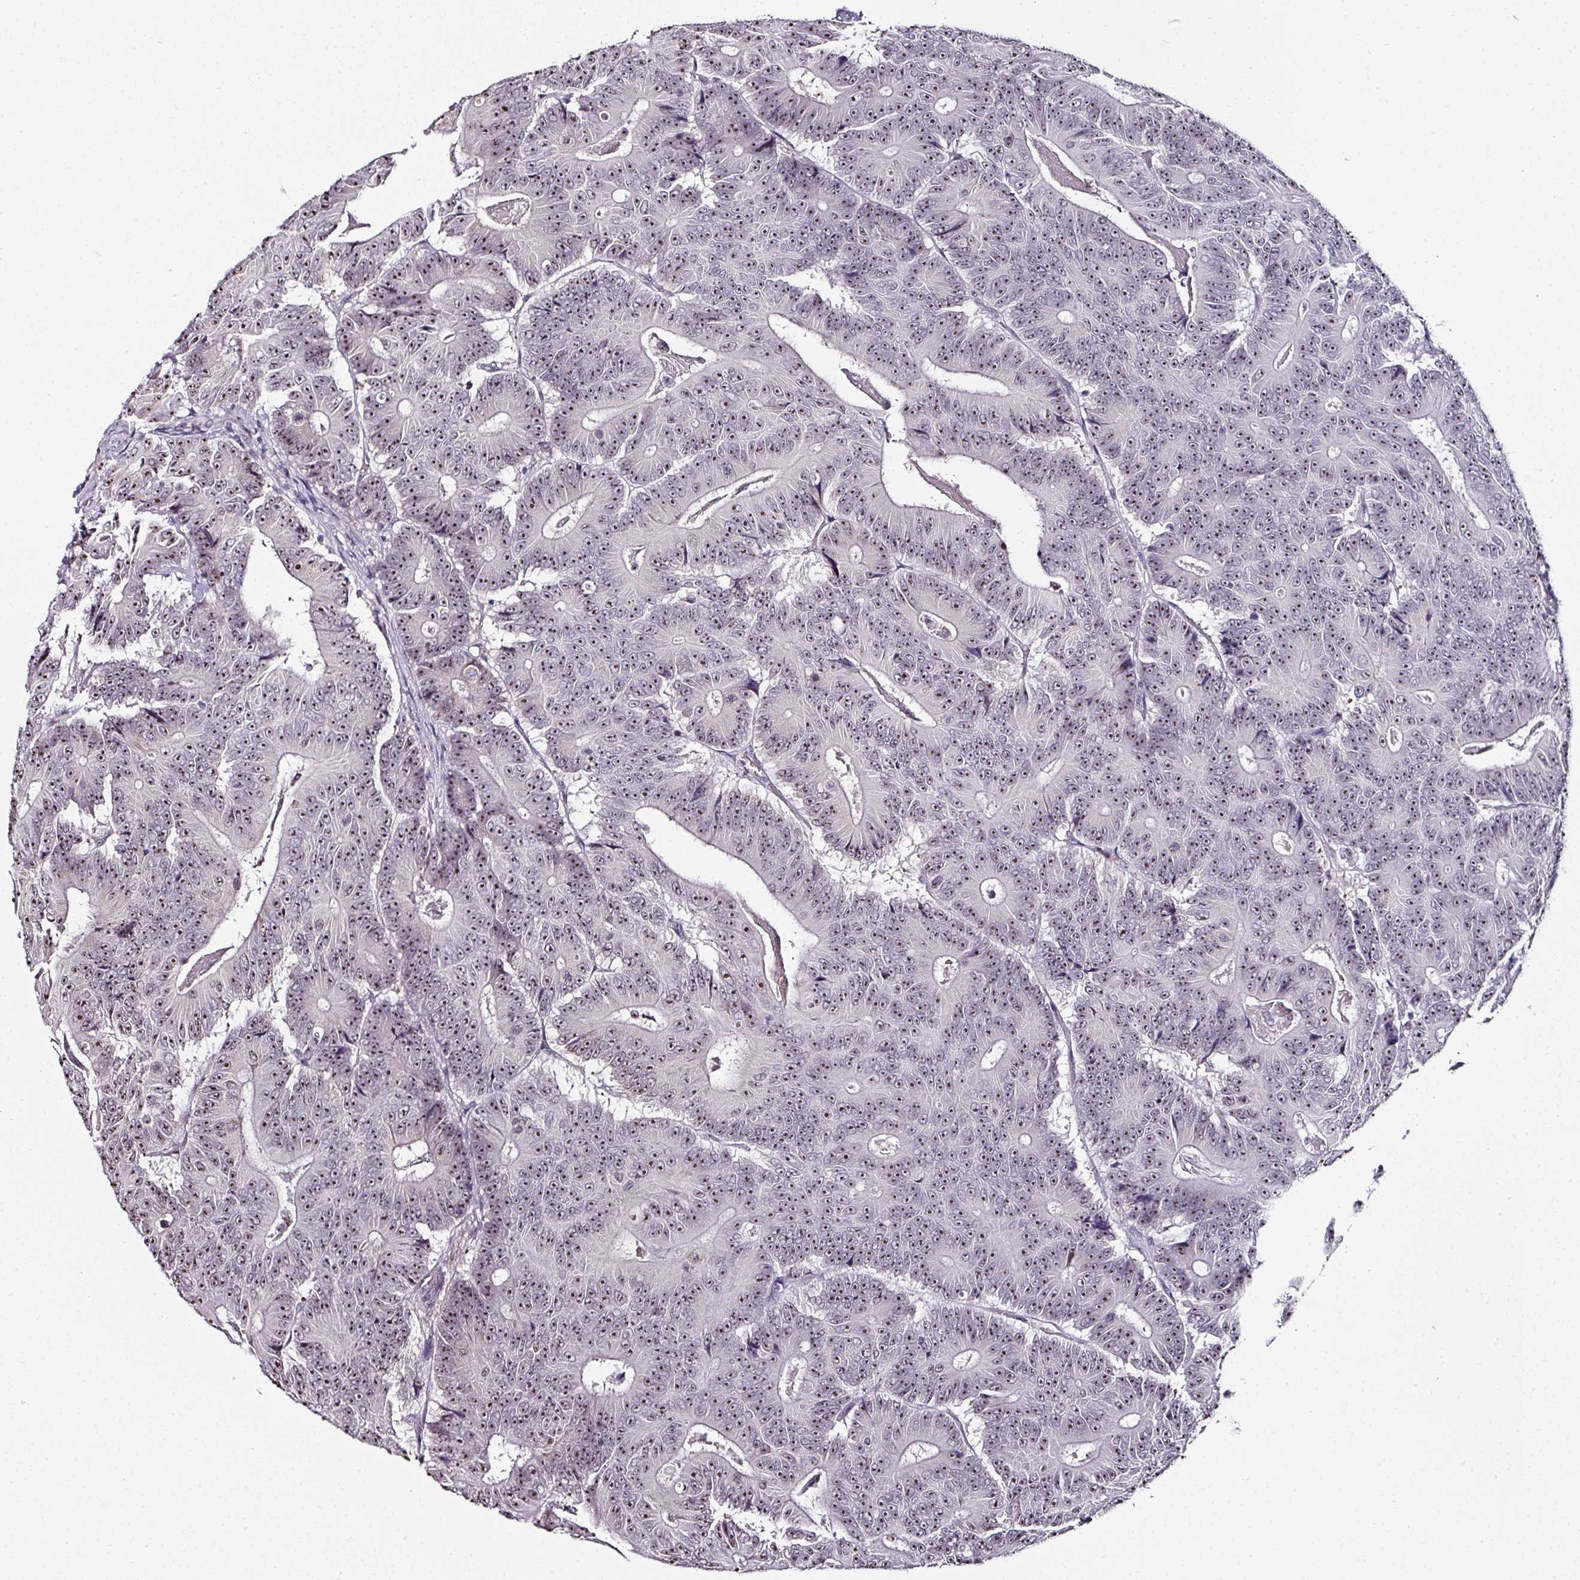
{"staining": {"intensity": "moderate", "quantity": ">75%", "location": "nuclear"}, "tissue": "colorectal cancer", "cell_type": "Tumor cells", "image_type": "cancer", "snomed": [{"axis": "morphology", "description": "Adenocarcinoma, NOS"}, {"axis": "topography", "description": "Colon"}], "caption": "High-magnification brightfield microscopy of colorectal adenocarcinoma stained with DAB (3,3'-diaminobenzidine) (brown) and counterstained with hematoxylin (blue). tumor cells exhibit moderate nuclear positivity is appreciated in about>75% of cells.", "gene": "NACC2", "patient": {"sex": "male", "age": 83}}